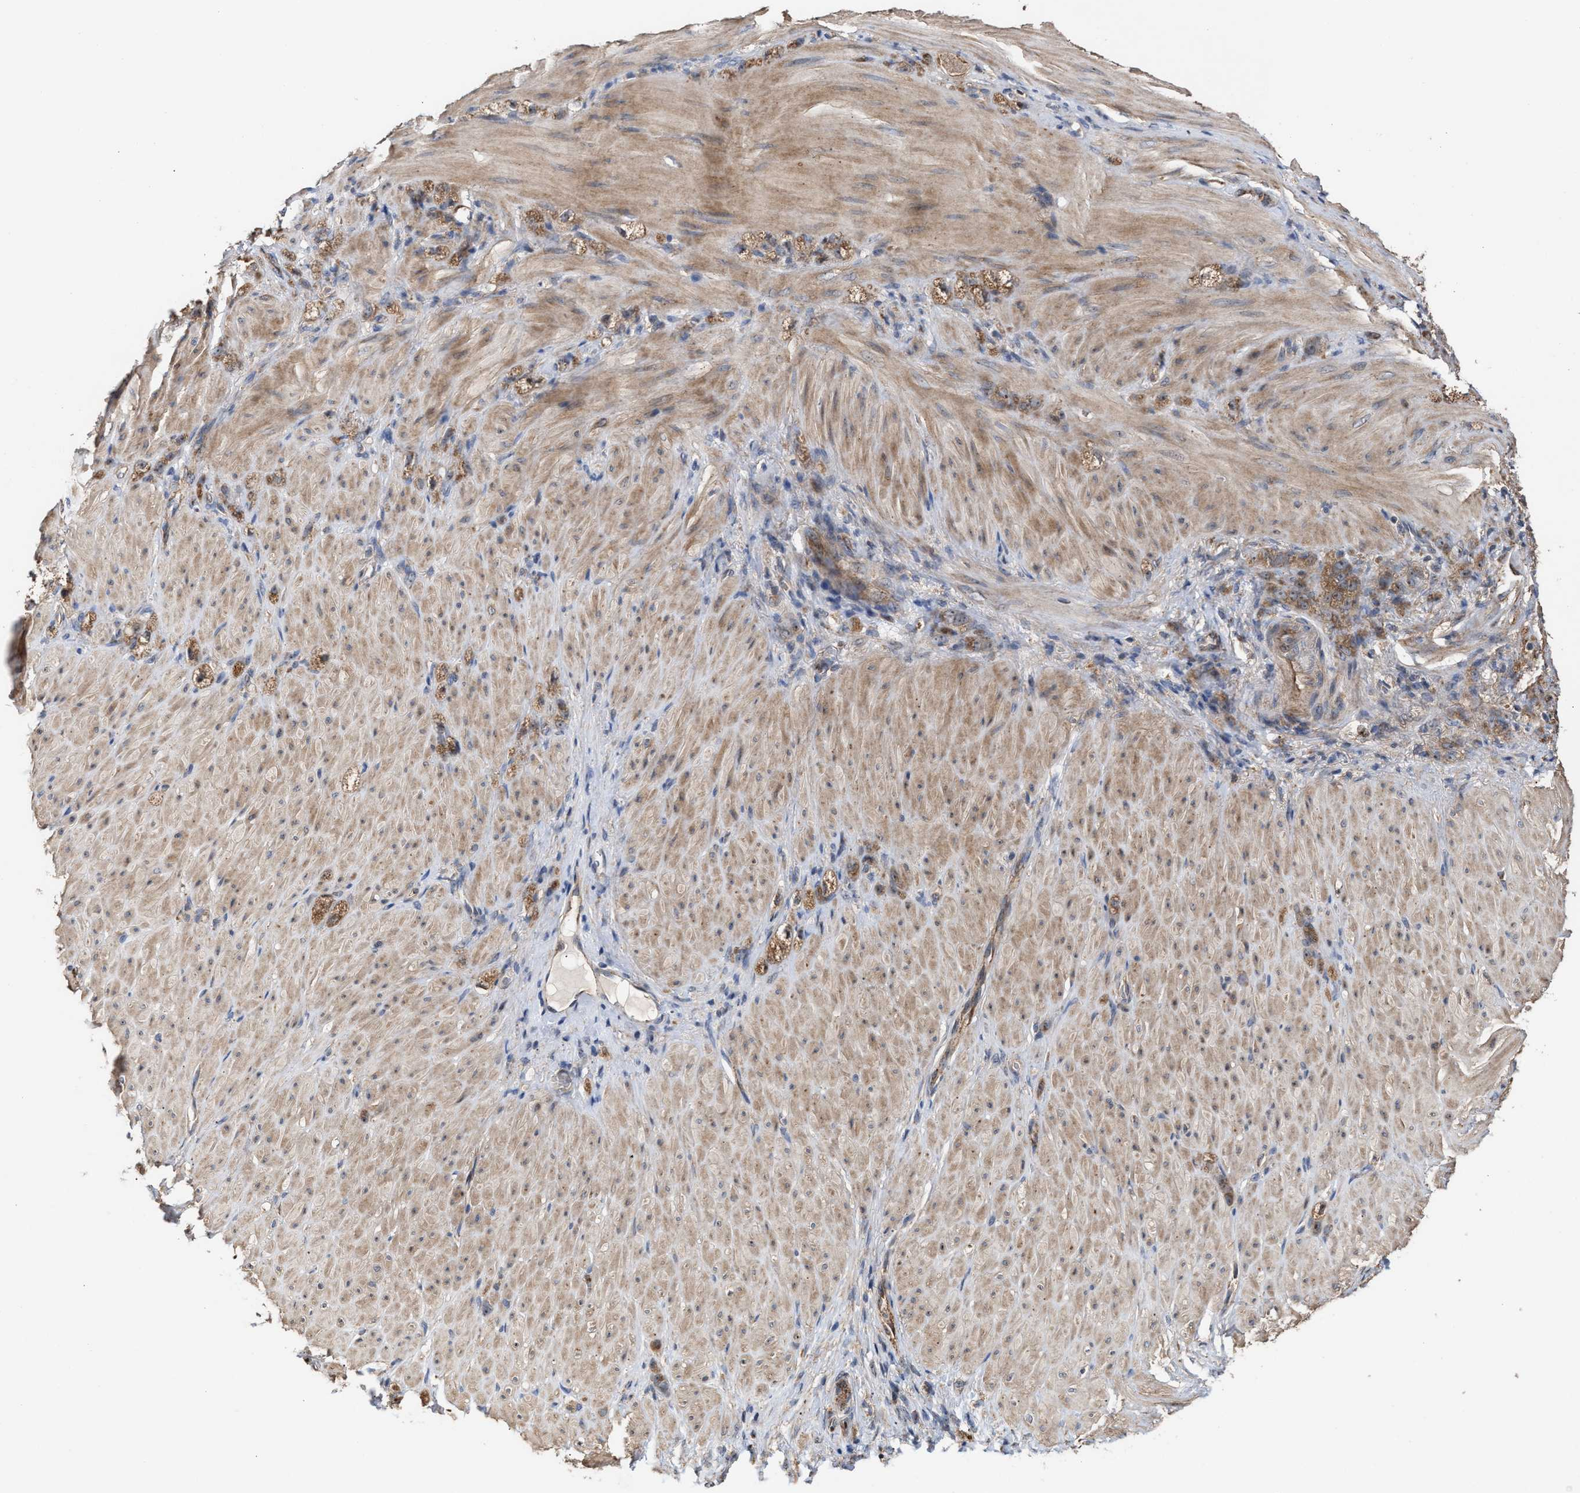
{"staining": {"intensity": "moderate", "quantity": ">75%", "location": "cytoplasmic/membranous,nuclear"}, "tissue": "stomach cancer", "cell_type": "Tumor cells", "image_type": "cancer", "snomed": [{"axis": "morphology", "description": "Normal tissue, NOS"}, {"axis": "morphology", "description": "Adenocarcinoma, NOS"}, {"axis": "topography", "description": "Stomach"}], "caption": "A brown stain labels moderate cytoplasmic/membranous and nuclear expression of a protein in human stomach cancer (adenocarcinoma) tumor cells. (DAB (3,3'-diaminobenzidine) IHC with brightfield microscopy, high magnification).", "gene": "EXOSC2", "patient": {"sex": "male", "age": 82}}